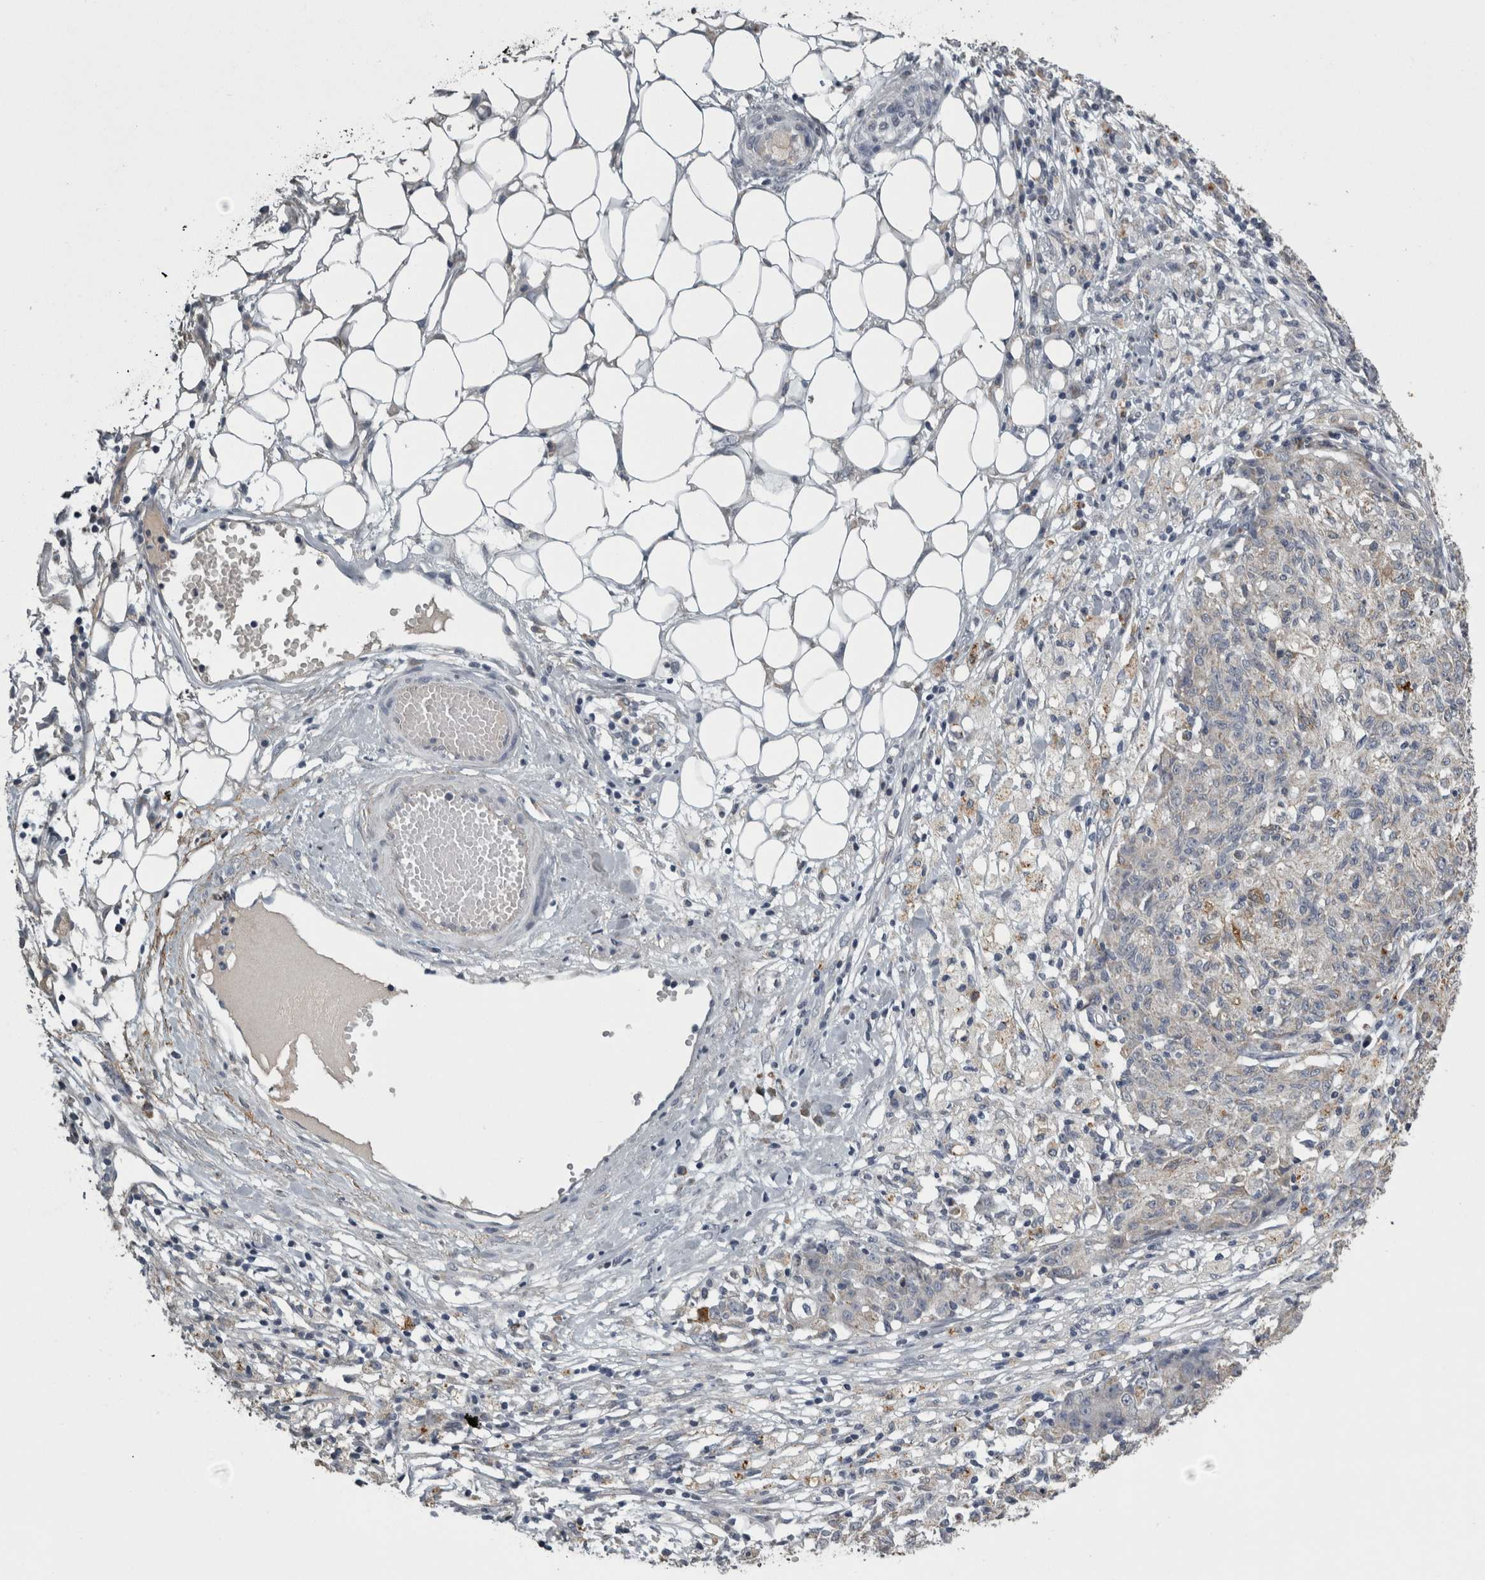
{"staining": {"intensity": "weak", "quantity": "<25%", "location": "cytoplasmic/membranous"}, "tissue": "ovarian cancer", "cell_type": "Tumor cells", "image_type": "cancer", "snomed": [{"axis": "morphology", "description": "Carcinoma, endometroid"}, {"axis": "topography", "description": "Ovary"}], "caption": "This is a micrograph of immunohistochemistry staining of ovarian cancer, which shows no staining in tumor cells. The staining was performed using DAB to visualize the protein expression in brown, while the nuclei were stained in blue with hematoxylin (Magnification: 20x).", "gene": "FRK", "patient": {"sex": "female", "age": 42}}